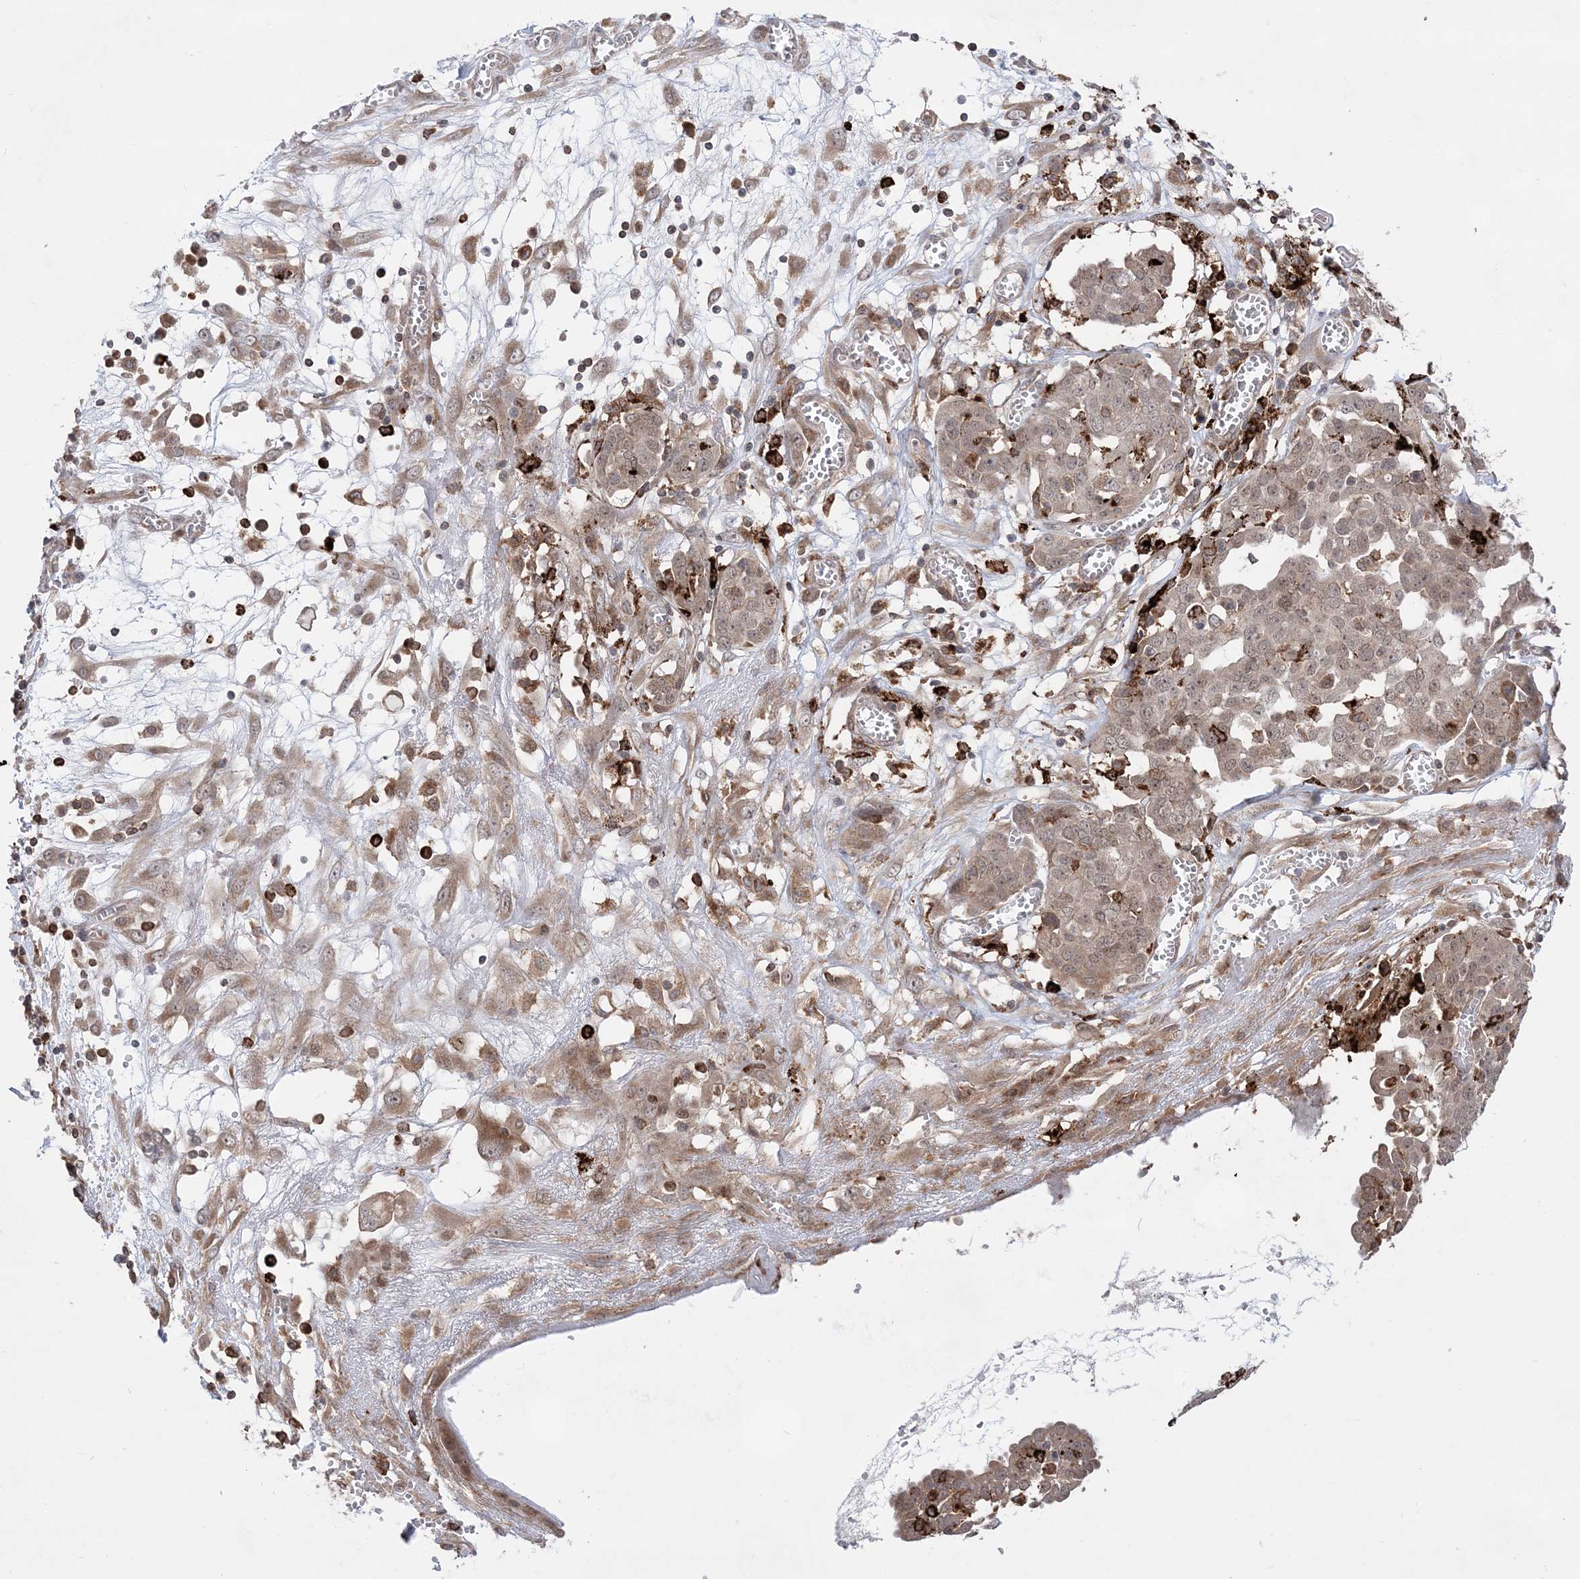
{"staining": {"intensity": "weak", "quantity": "25%-75%", "location": "nuclear"}, "tissue": "ovarian cancer", "cell_type": "Tumor cells", "image_type": "cancer", "snomed": [{"axis": "morphology", "description": "Cystadenocarcinoma, serous, NOS"}, {"axis": "topography", "description": "Soft tissue"}, {"axis": "topography", "description": "Ovary"}], "caption": "Human ovarian serous cystadenocarcinoma stained for a protein (brown) reveals weak nuclear positive expression in about 25%-75% of tumor cells.", "gene": "ANAPC15", "patient": {"sex": "female", "age": 57}}